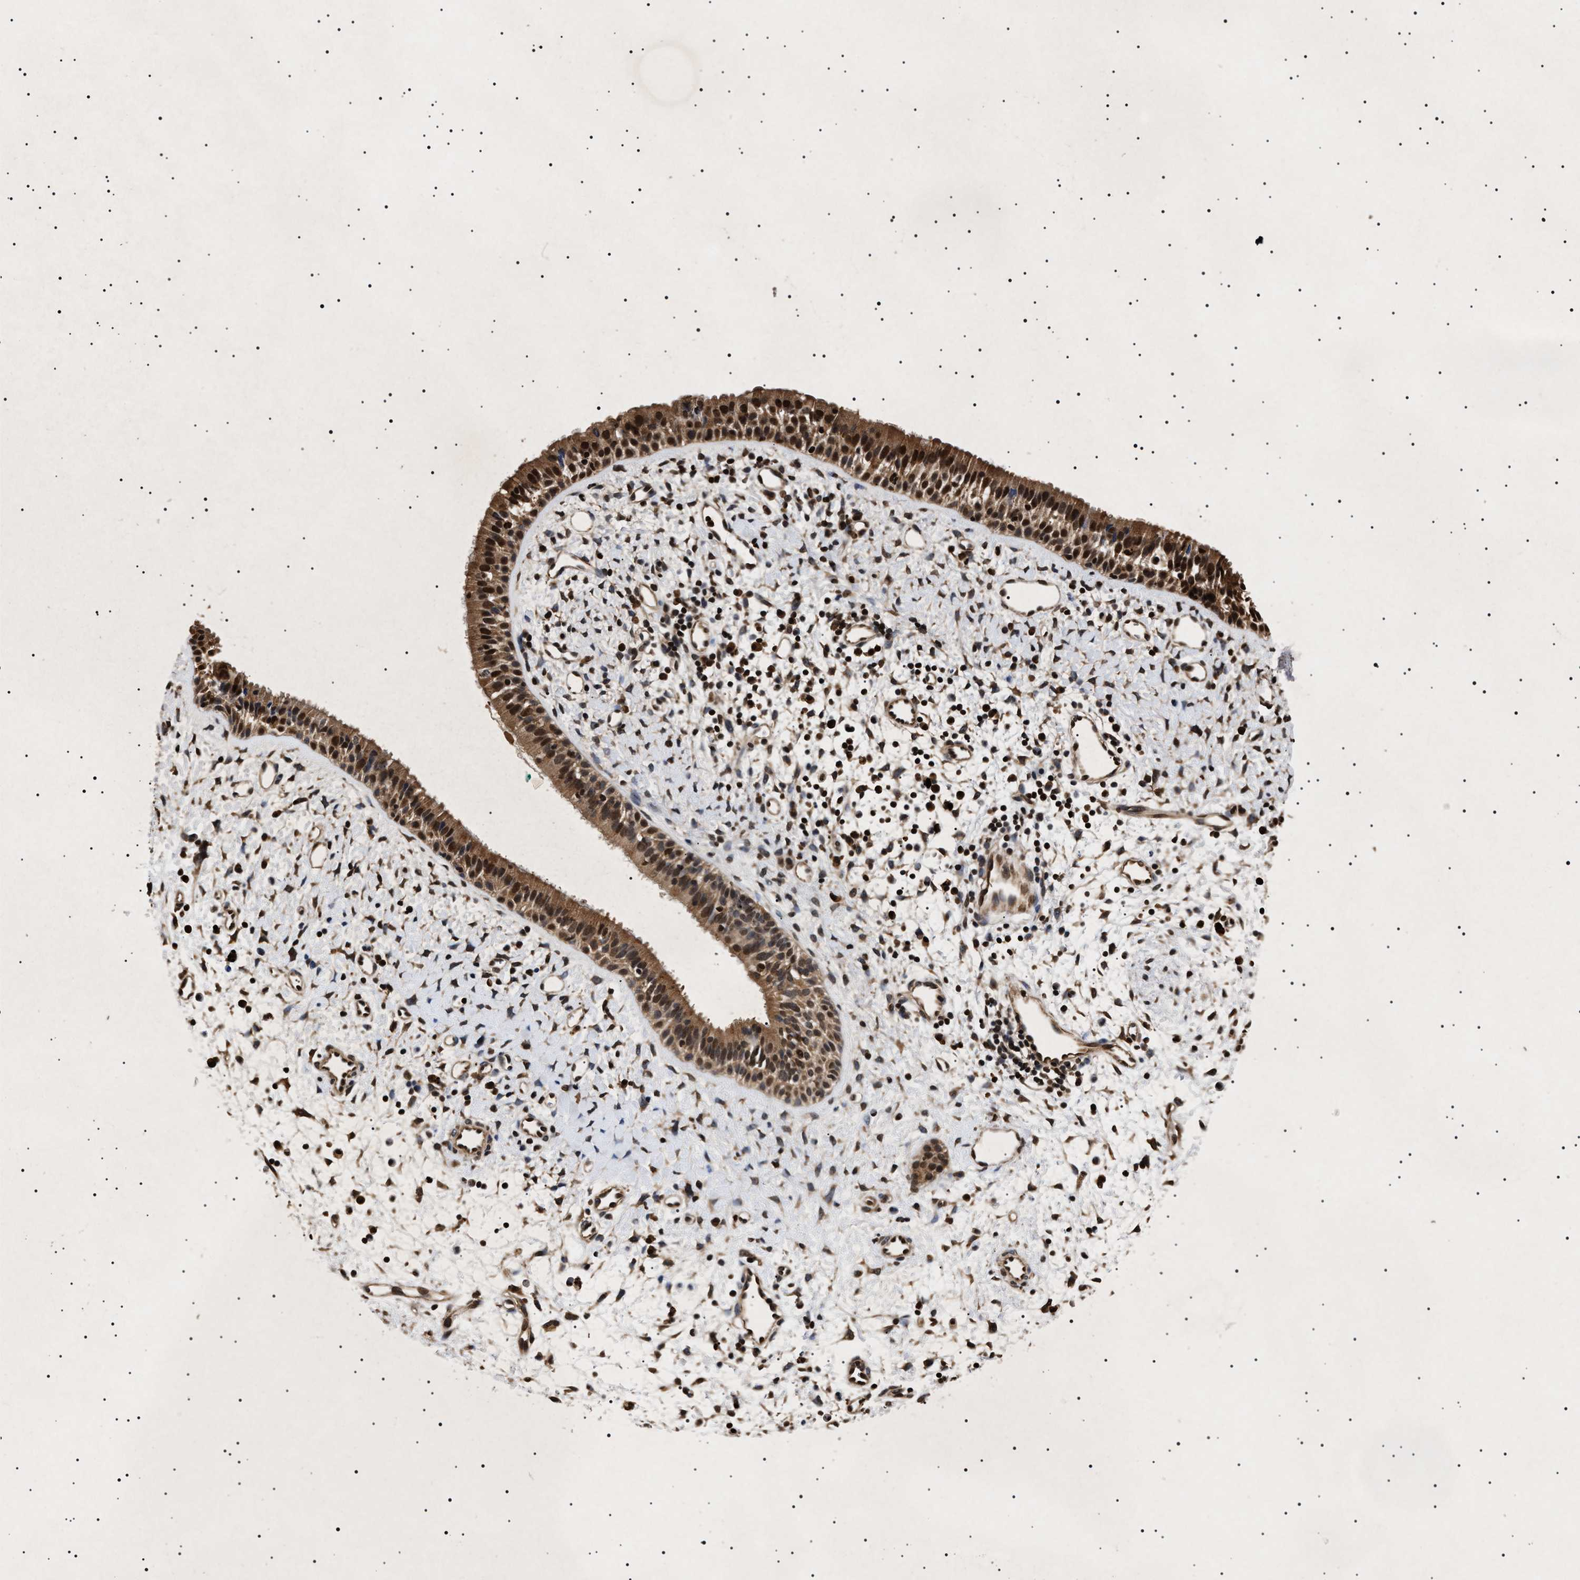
{"staining": {"intensity": "strong", "quantity": ">75%", "location": "cytoplasmic/membranous,nuclear"}, "tissue": "nasopharynx", "cell_type": "Respiratory epithelial cells", "image_type": "normal", "snomed": [{"axis": "morphology", "description": "Normal tissue, NOS"}, {"axis": "topography", "description": "Nasopharynx"}], "caption": "This is a photomicrograph of IHC staining of normal nasopharynx, which shows strong staining in the cytoplasmic/membranous,nuclear of respiratory epithelial cells.", "gene": "KIF21A", "patient": {"sex": "male", "age": 22}}